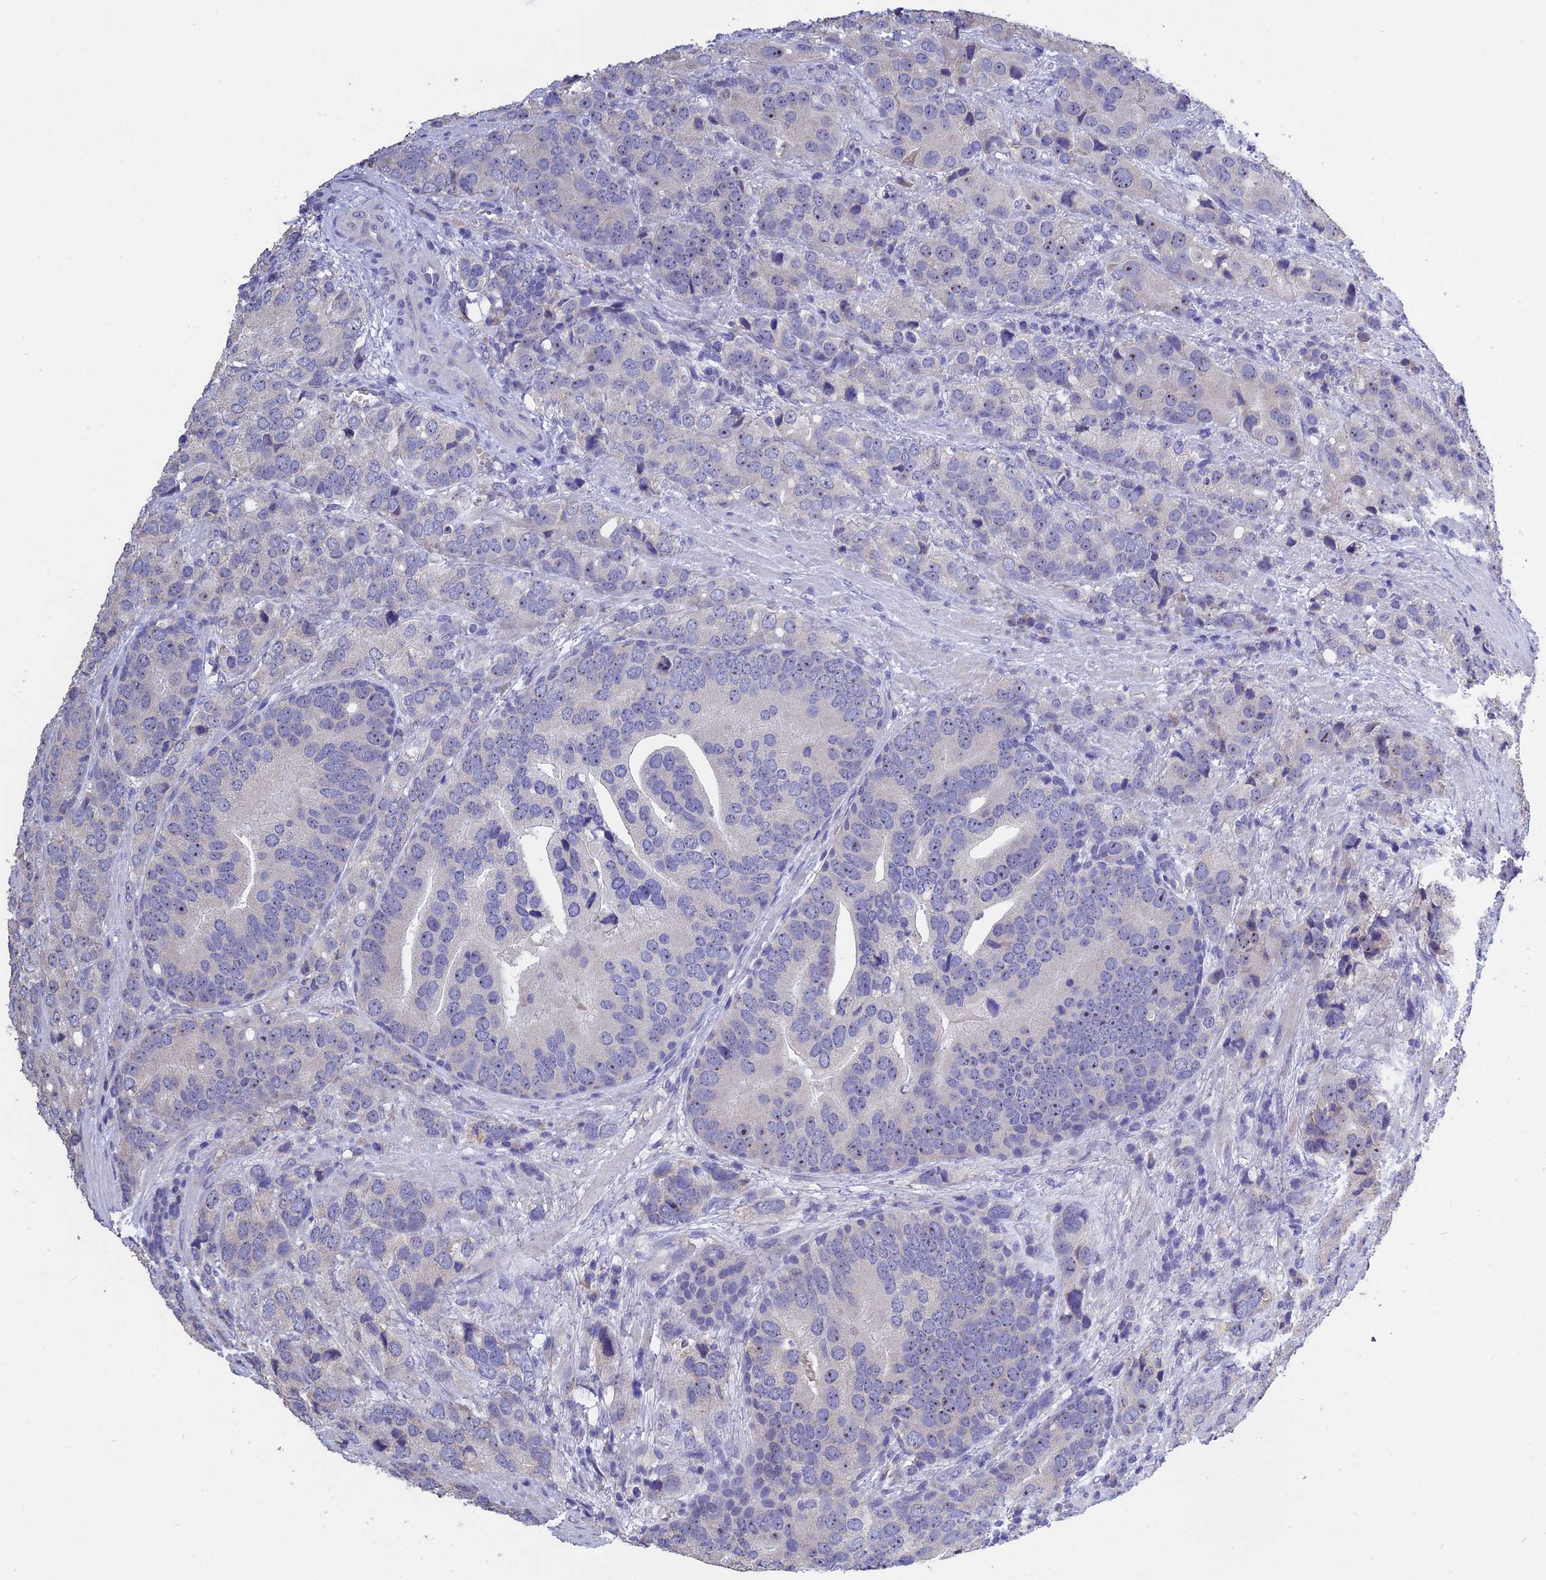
{"staining": {"intensity": "negative", "quantity": "none", "location": "none"}, "tissue": "prostate cancer", "cell_type": "Tumor cells", "image_type": "cancer", "snomed": [{"axis": "morphology", "description": "Adenocarcinoma, High grade"}, {"axis": "topography", "description": "Prostate"}], "caption": "An immunohistochemistry (IHC) image of prostate cancer (adenocarcinoma (high-grade)) is shown. There is no staining in tumor cells of prostate cancer (adenocarcinoma (high-grade)).", "gene": "KNOP1", "patient": {"sex": "male", "age": 62}}